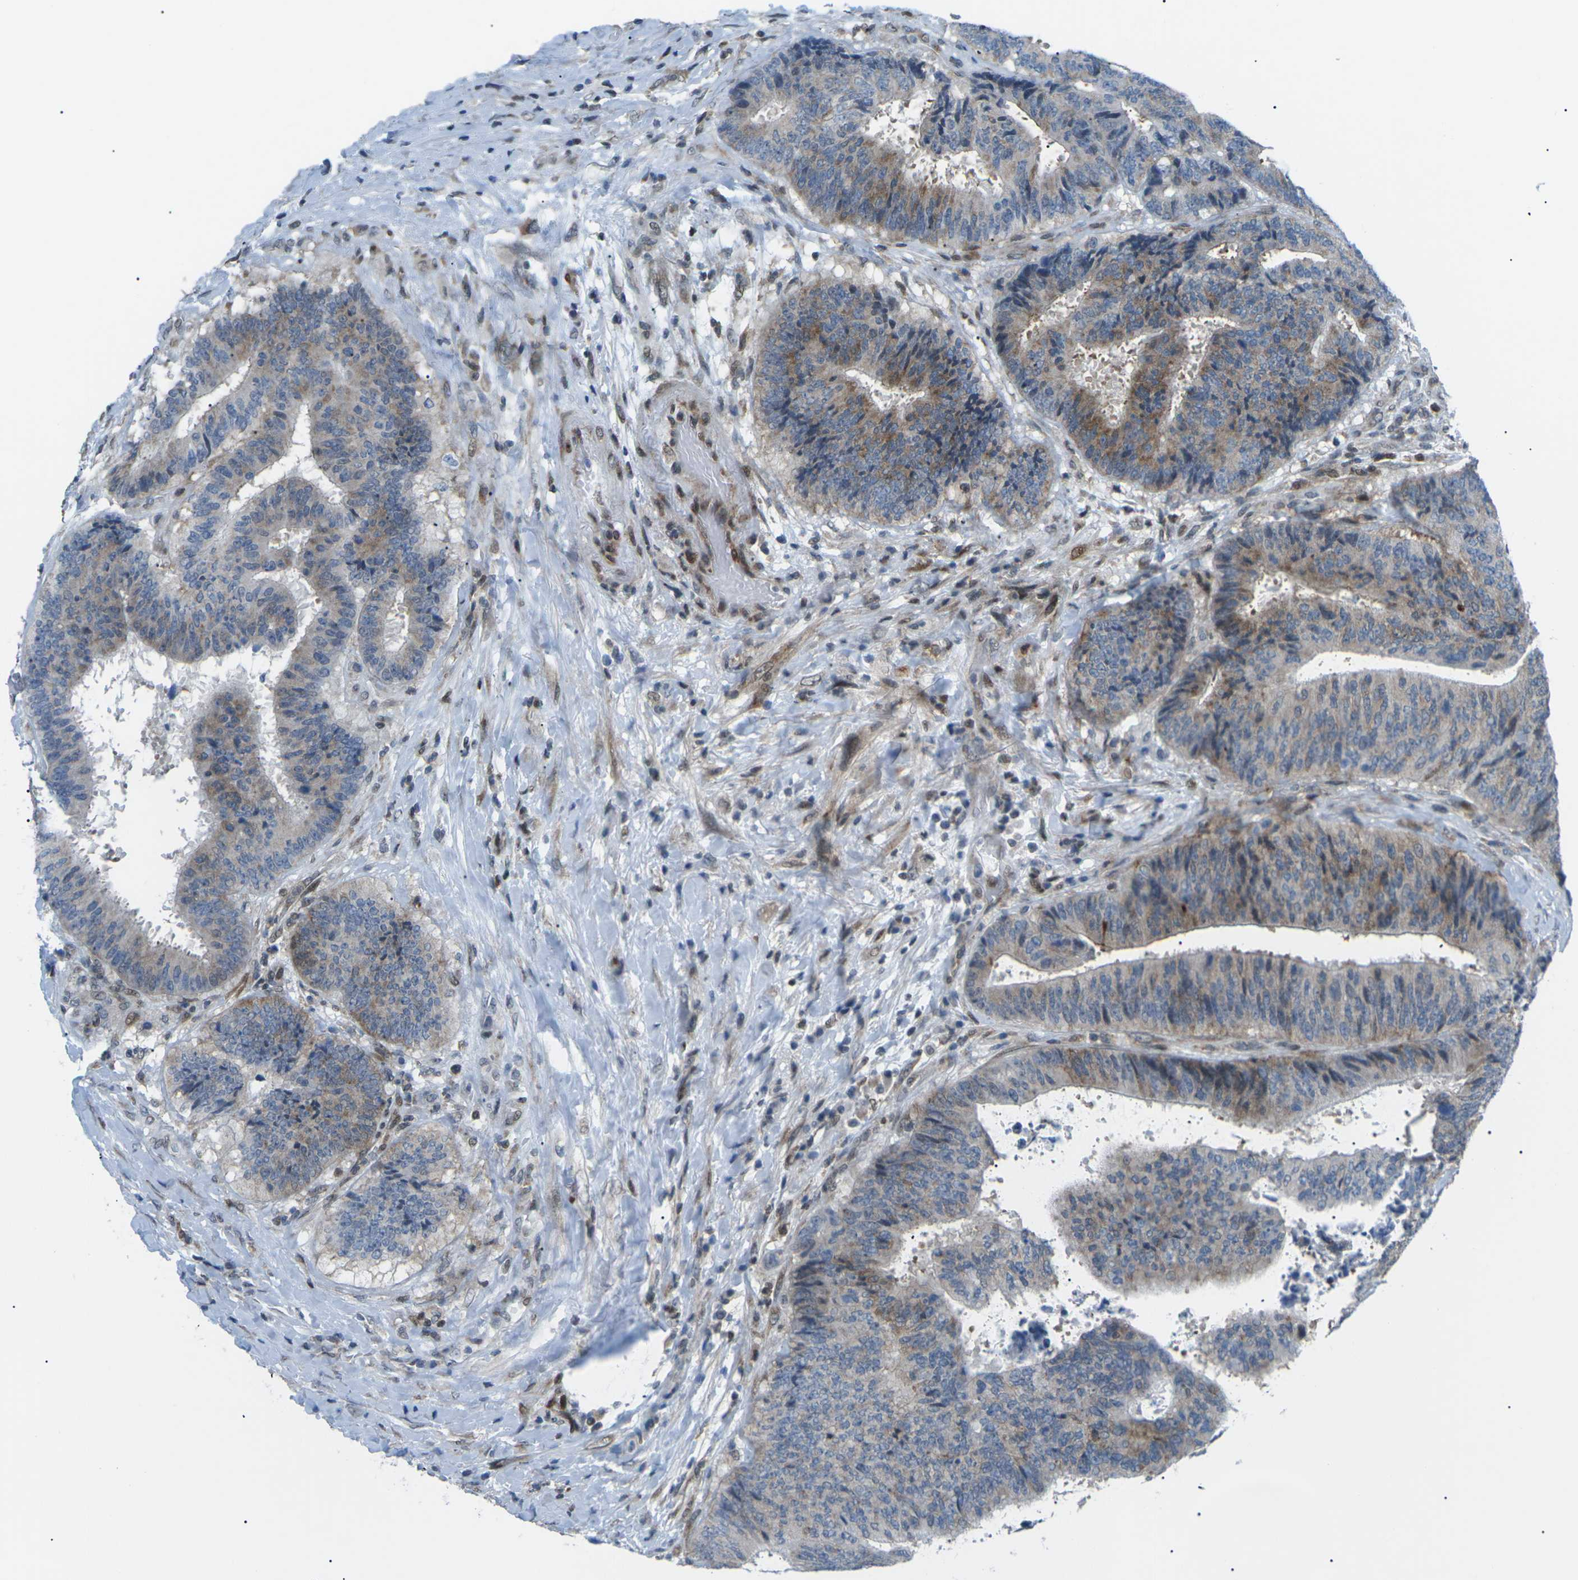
{"staining": {"intensity": "moderate", "quantity": "25%-75%", "location": "cytoplasmic/membranous,nuclear"}, "tissue": "colorectal cancer", "cell_type": "Tumor cells", "image_type": "cancer", "snomed": [{"axis": "morphology", "description": "Adenocarcinoma, NOS"}, {"axis": "topography", "description": "Rectum"}], "caption": "Protein expression analysis of adenocarcinoma (colorectal) displays moderate cytoplasmic/membranous and nuclear expression in about 25%-75% of tumor cells.", "gene": "MBNL1", "patient": {"sex": "male", "age": 72}}